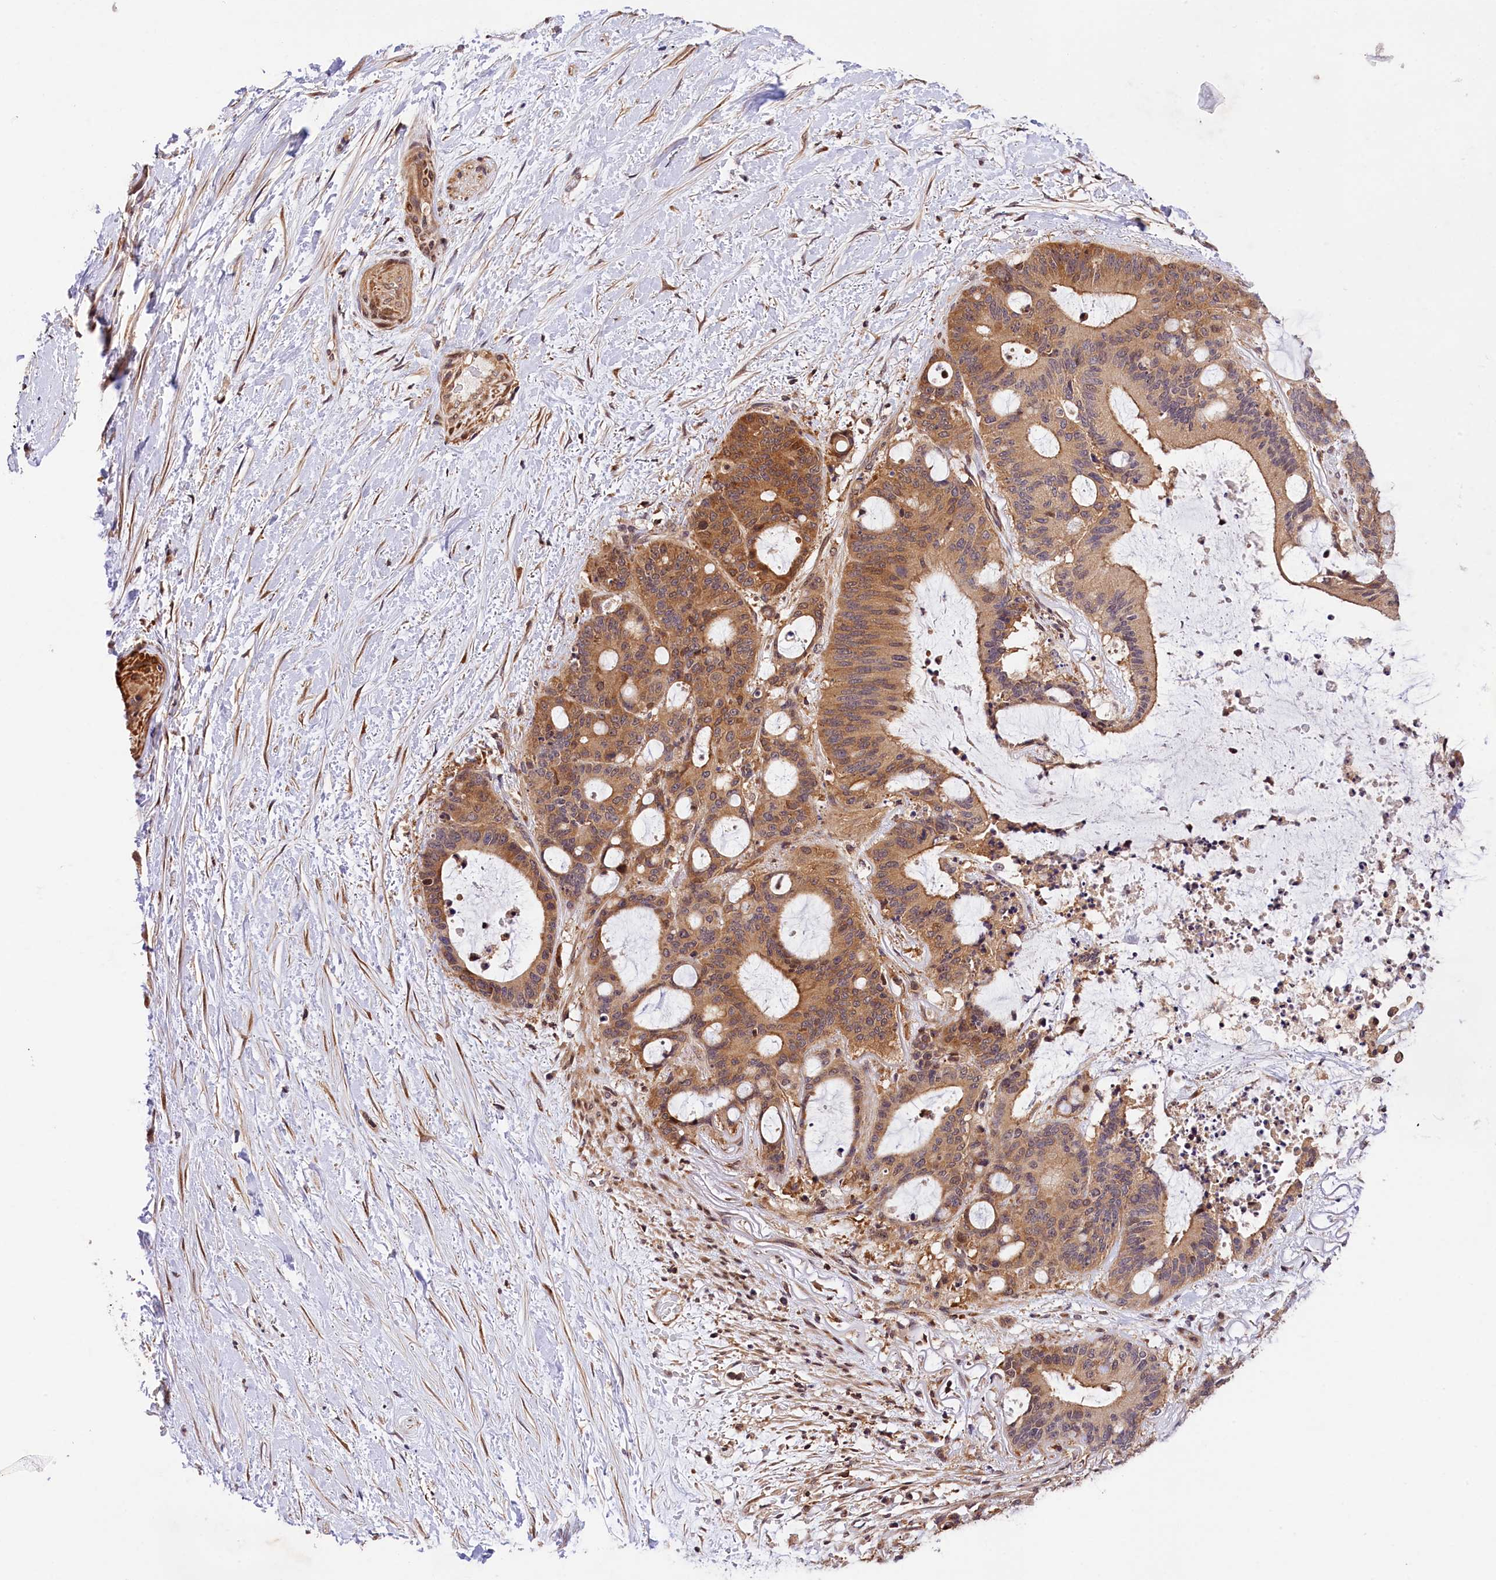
{"staining": {"intensity": "moderate", "quantity": ">75%", "location": "cytoplasmic/membranous"}, "tissue": "liver cancer", "cell_type": "Tumor cells", "image_type": "cancer", "snomed": [{"axis": "morphology", "description": "Normal tissue, NOS"}, {"axis": "morphology", "description": "Cholangiocarcinoma"}, {"axis": "topography", "description": "Liver"}, {"axis": "topography", "description": "Peripheral nerve tissue"}], "caption": "A high-resolution photomicrograph shows IHC staining of liver cholangiocarcinoma, which demonstrates moderate cytoplasmic/membranous positivity in approximately >75% of tumor cells.", "gene": "CHORDC1", "patient": {"sex": "female", "age": 73}}